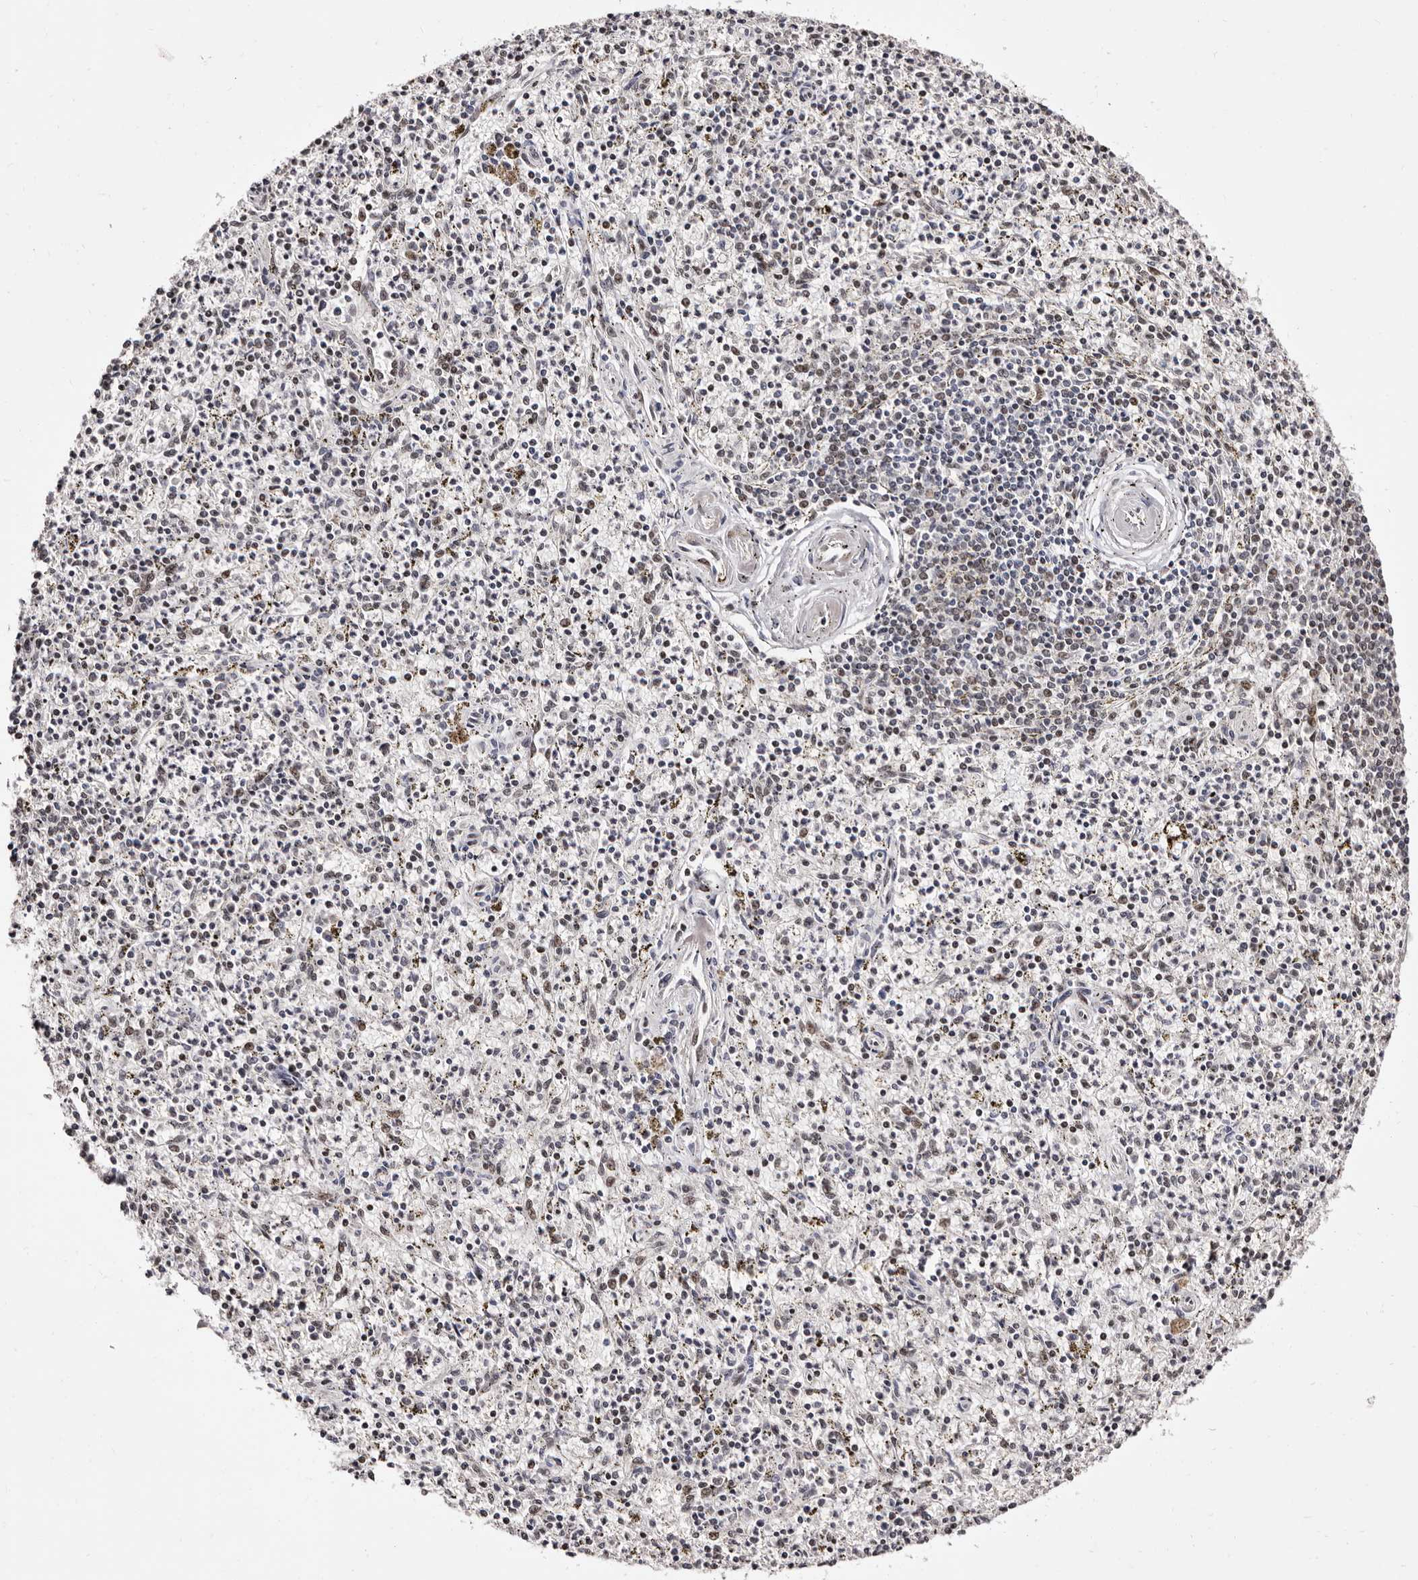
{"staining": {"intensity": "weak", "quantity": "25%-75%", "location": "nuclear"}, "tissue": "spleen", "cell_type": "Cells in red pulp", "image_type": "normal", "snomed": [{"axis": "morphology", "description": "Normal tissue, NOS"}, {"axis": "topography", "description": "Spleen"}], "caption": "Weak nuclear expression is identified in approximately 25%-75% of cells in red pulp in unremarkable spleen. (Brightfield microscopy of DAB IHC at high magnification).", "gene": "ANAPC11", "patient": {"sex": "male", "age": 72}}